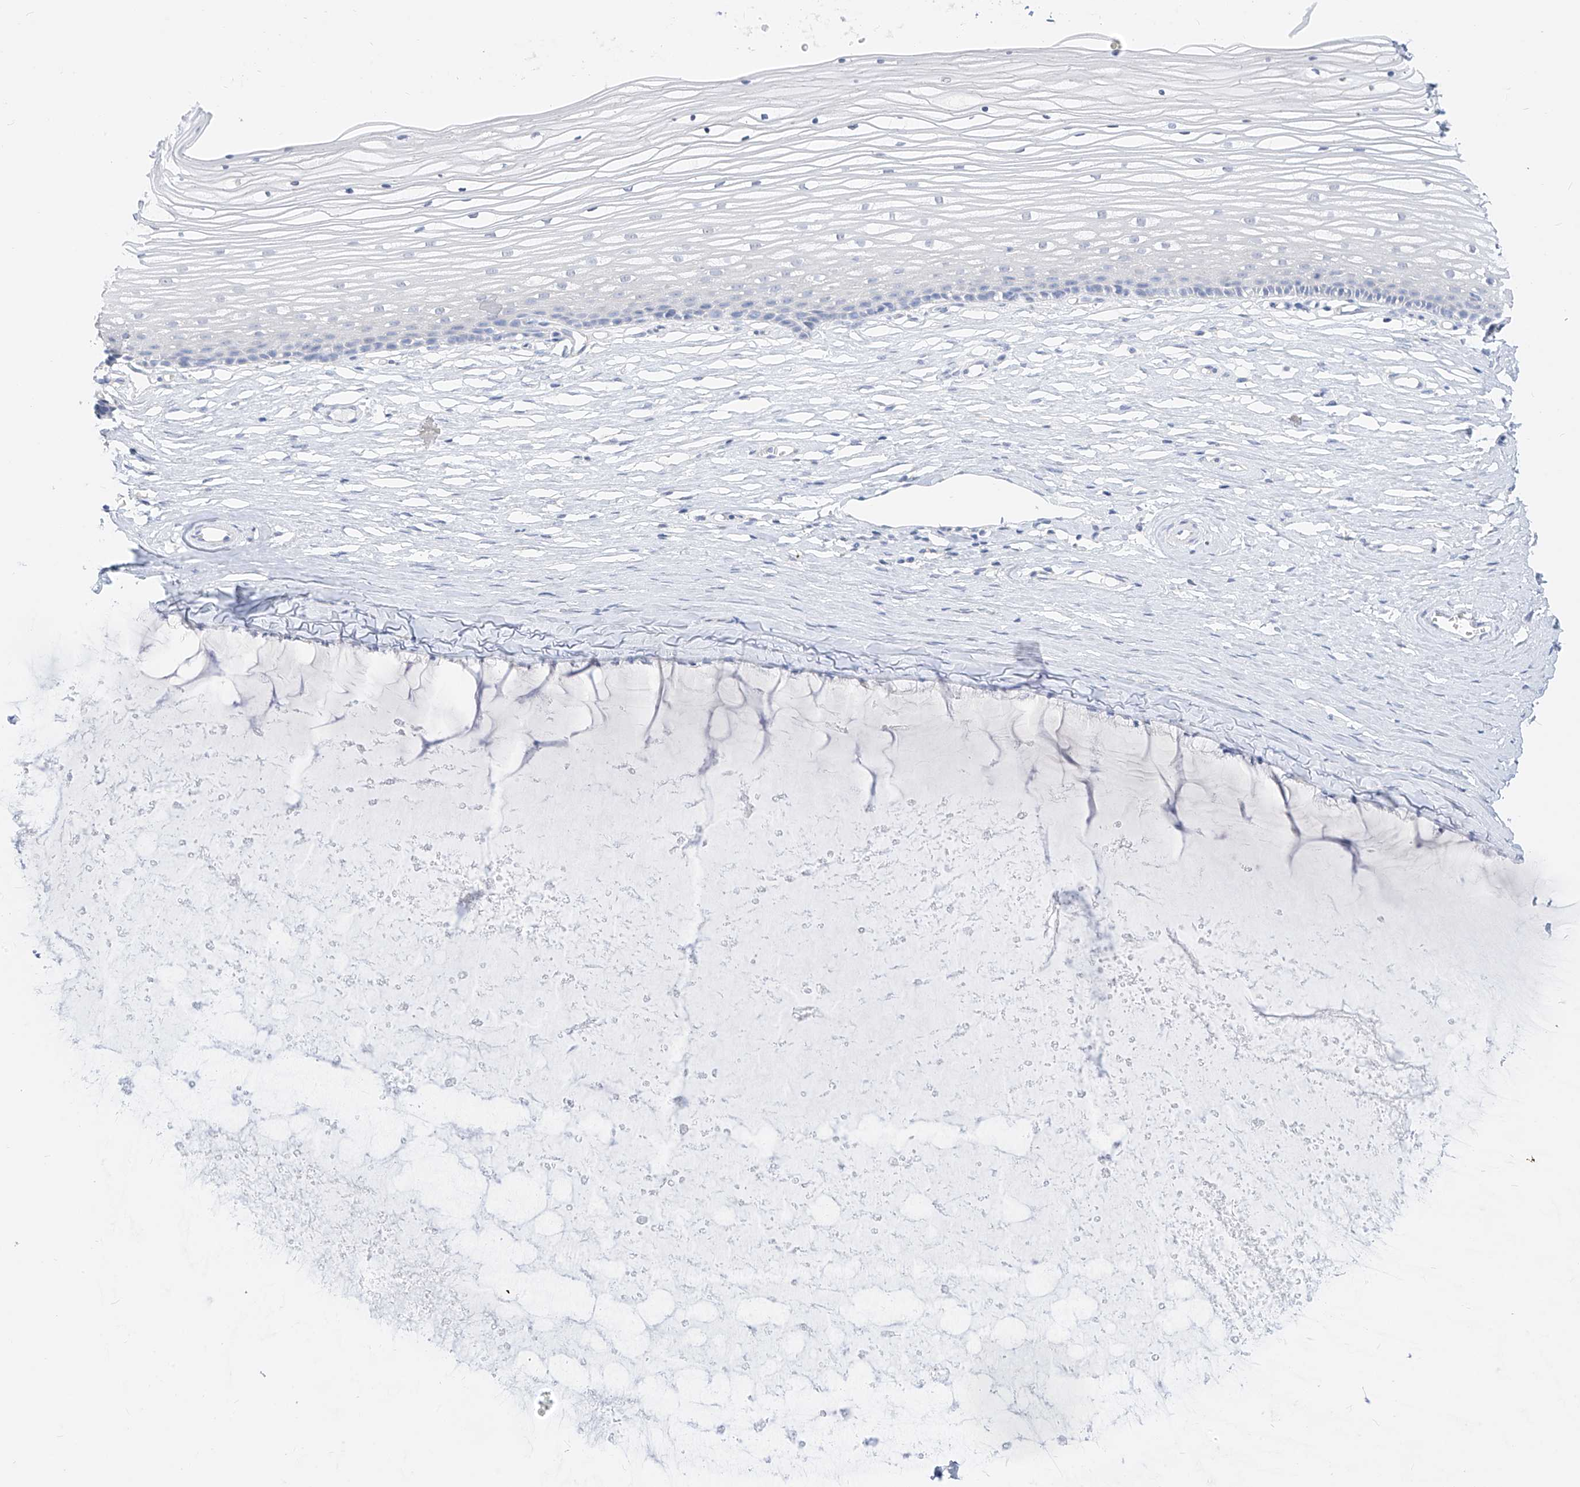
{"staining": {"intensity": "negative", "quantity": "none", "location": "none"}, "tissue": "vagina", "cell_type": "Squamous epithelial cells", "image_type": "normal", "snomed": [{"axis": "morphology", "description": "Normal tissue, NOS"}, {"axis": "topography", "description": "Vagina"}, {"axis": "topography", "description": "Cervix"}], "caption": "An image of vagina stained for a protein demonstrates no brown staining in squamous epithelial cells.", "gene": "ZZEF1", "patient": {"sex": "female", "age": 40}}